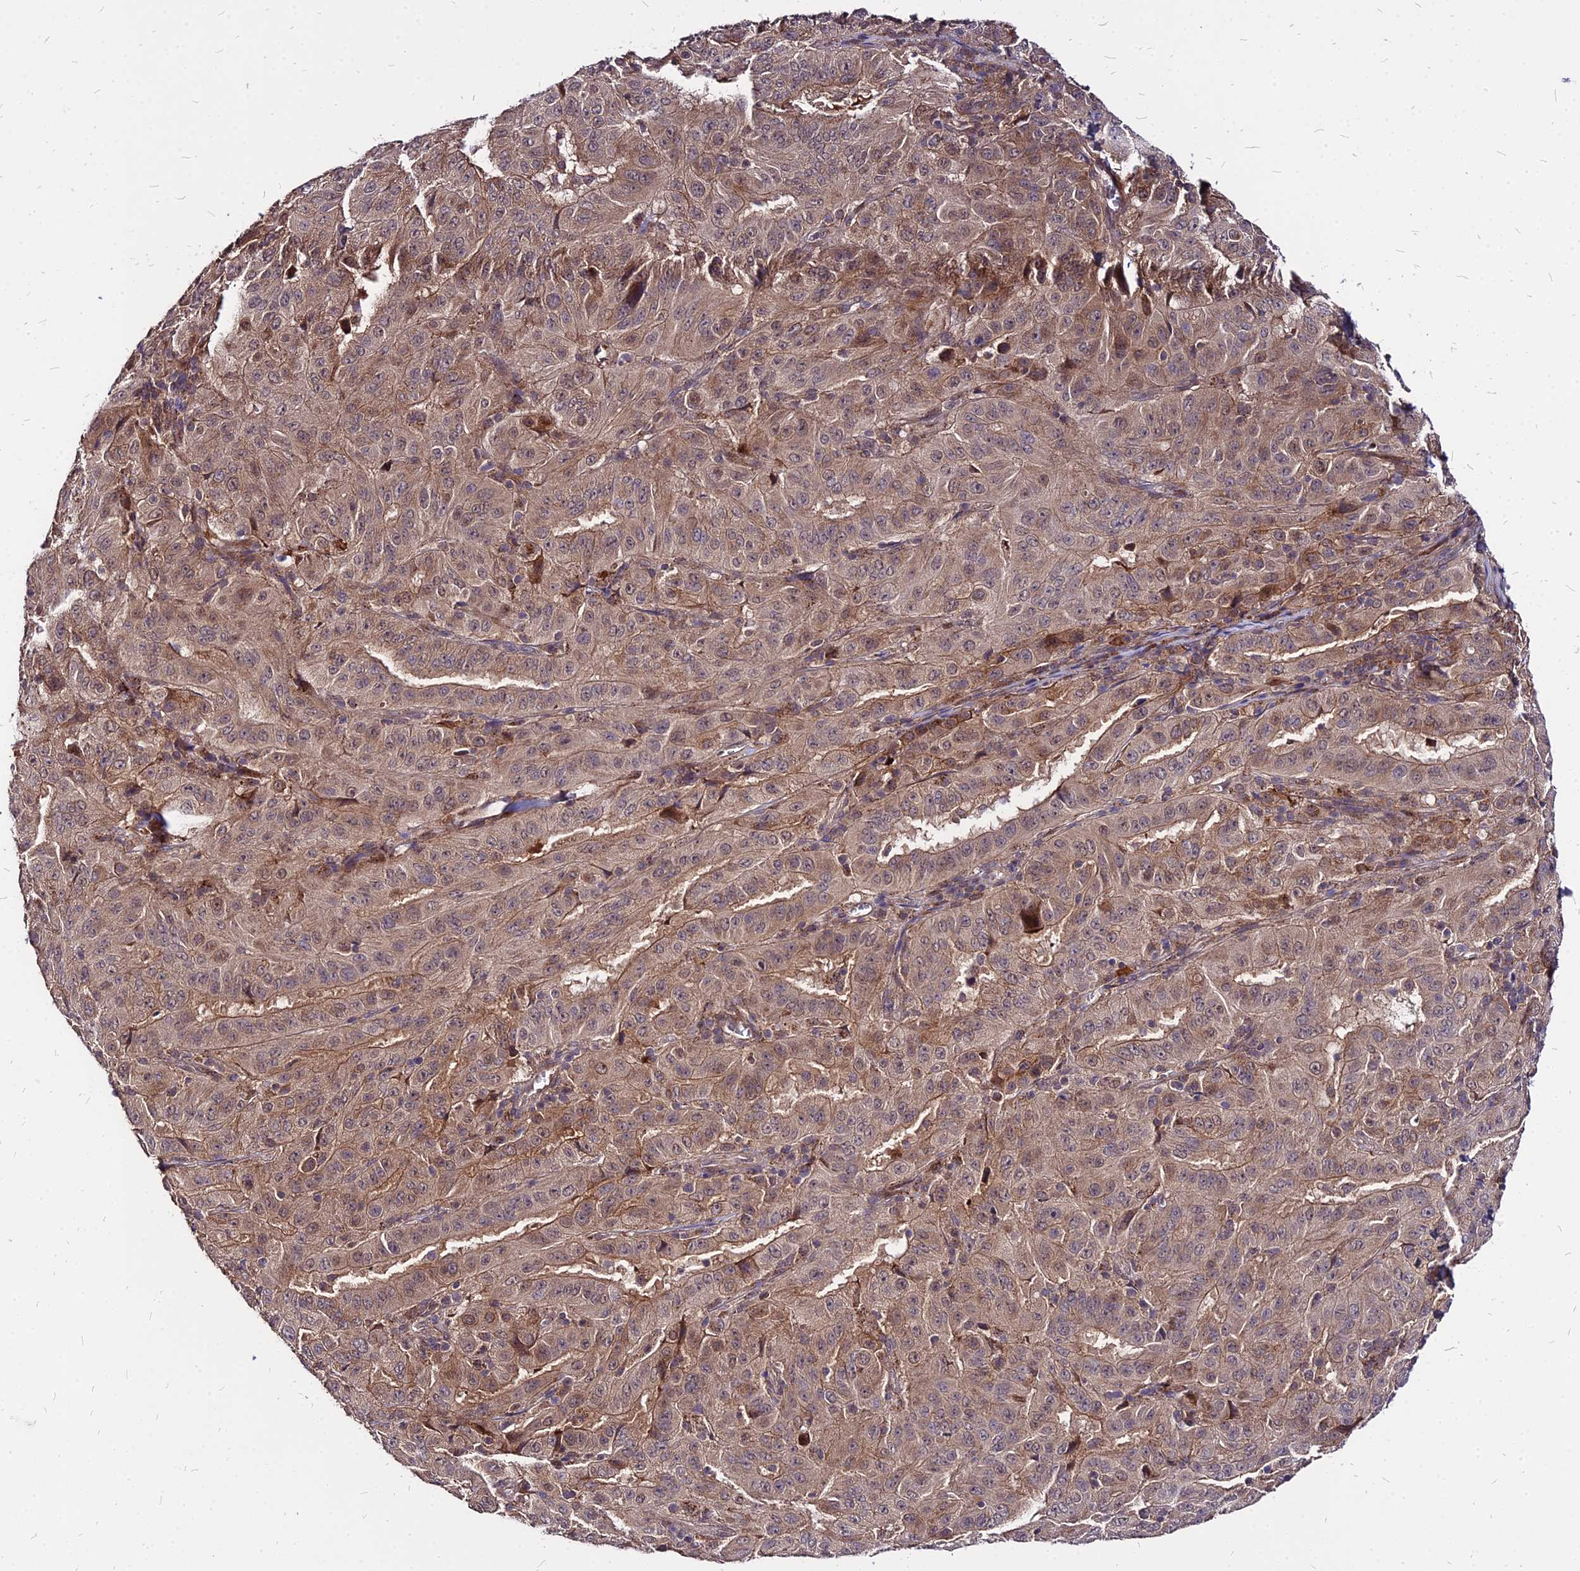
{"staining": {"intensity": "weak", "quantity": ">75%", "location": "cytoplasmic/membranous,nuclear"}, "tissue": "pancreatic cancer", "cell_type": "Tumor cells", "image_type": "cancer", "snomed": [{"axis": "morphology", "description": "Adenocarcinoma, NOS"}, {"axis": "topography", "description": "Pancreas"}], "caption": "Brown immunohistochemical staining in pancreatic cancer shows weak cytoplasmic/membranous and nuclear staining in about >75% of tumor cells. The staining was performed using DAB to visualize the protein expression in brown, while the nuclei were stained in blue with hematoxylin (Magnification: 20x).", "gene": "APBA3", "patient": {"sex": "male", "age": 63}}